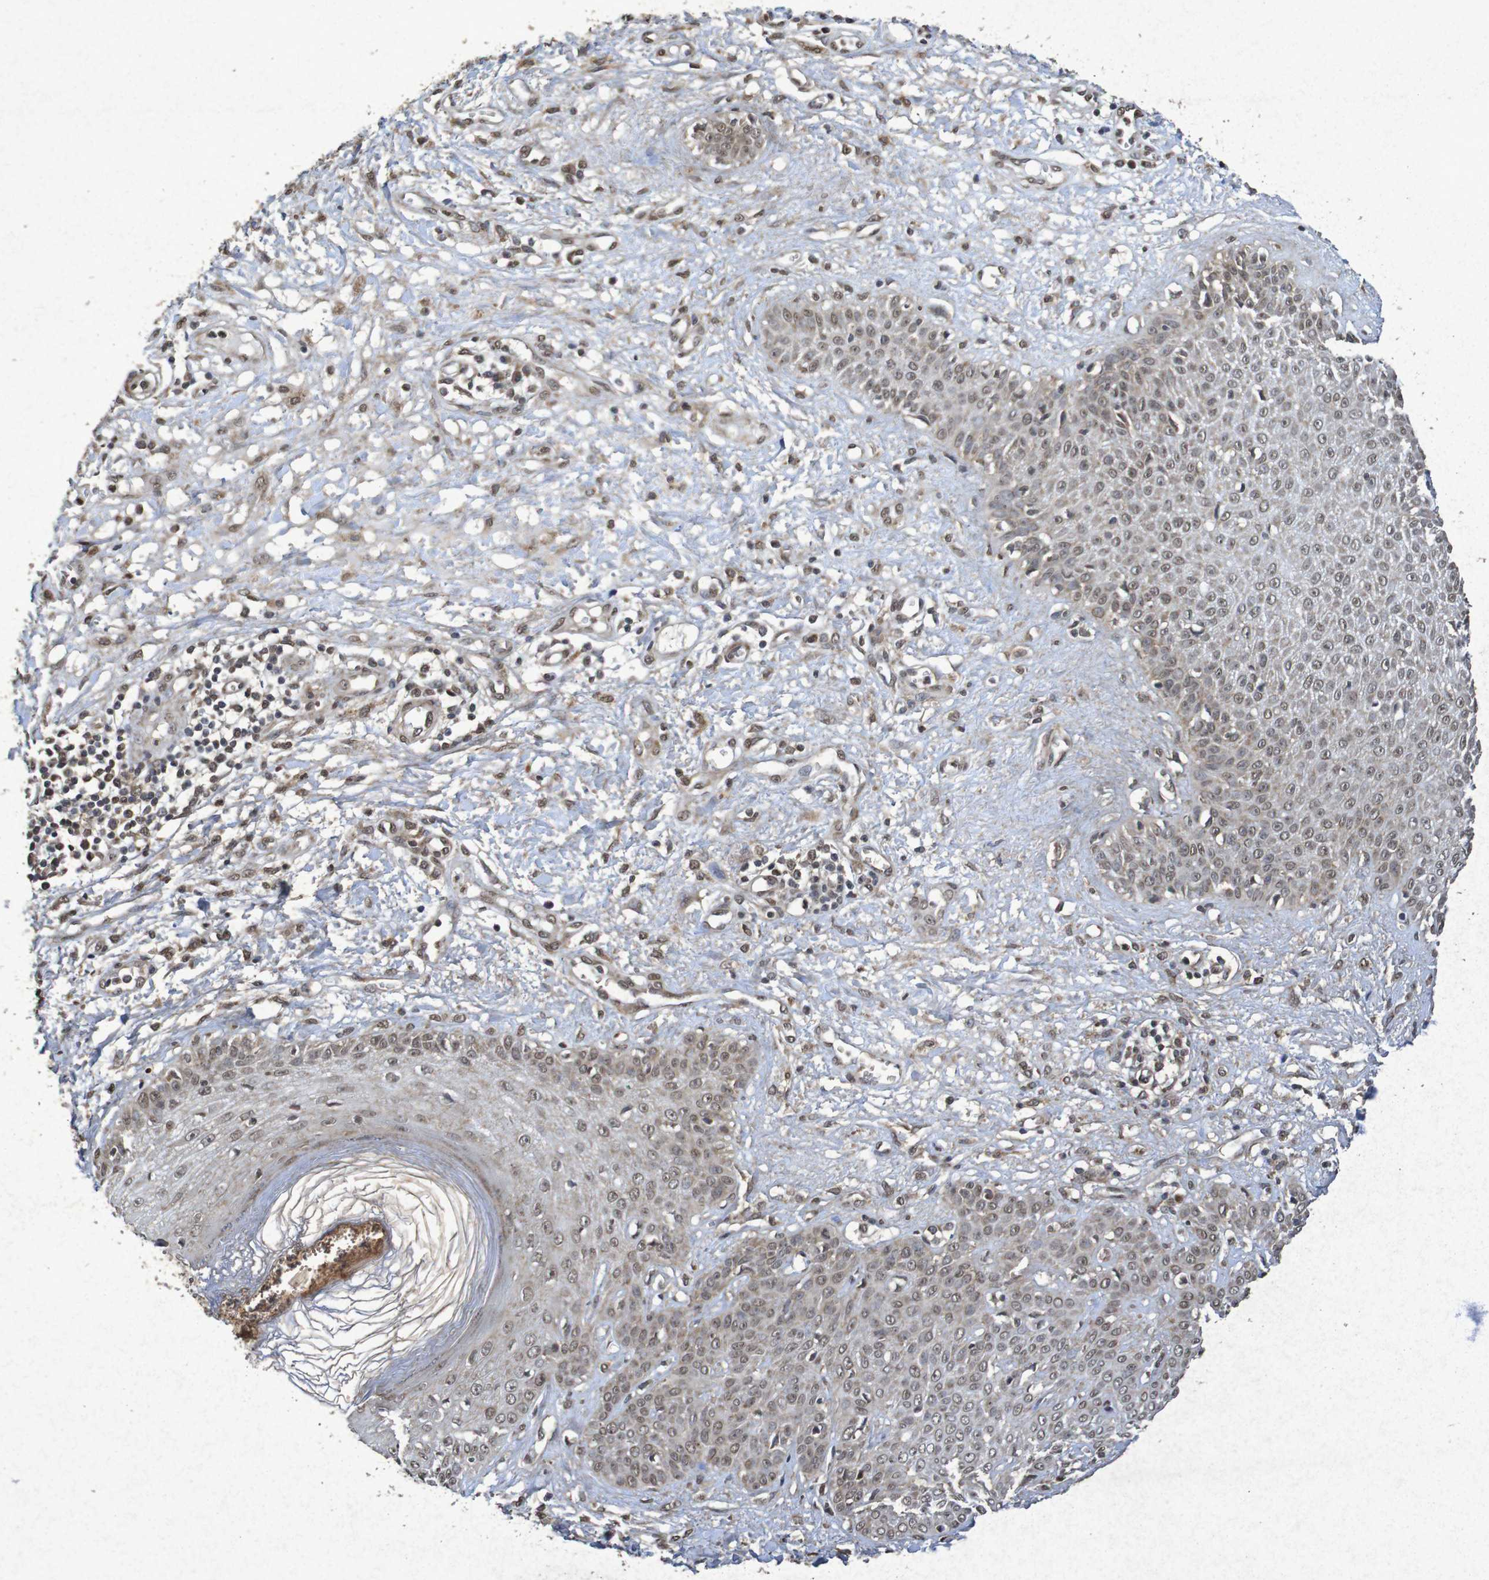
{"staining": {"intensity": "weak", "quantity": ">75%", "location": "nuclear"}, "tissue": "skin cancer", "cell_type": "Tumor cells", "image_type": "cancer", "snomed": [{"axis": "morphology", "description": "Squamous cell carcinoma, NOS"}, {"axis": "topography", "description": "Skin"}], "caption": "Skin squamous cell carcinoma was stained to show a protein in brown. There is low levels of weak nuclear positivity in about >75% of tumor cells.", "gene": "GUCY1A2", "patient": {"sex": "female", "age": 78}}